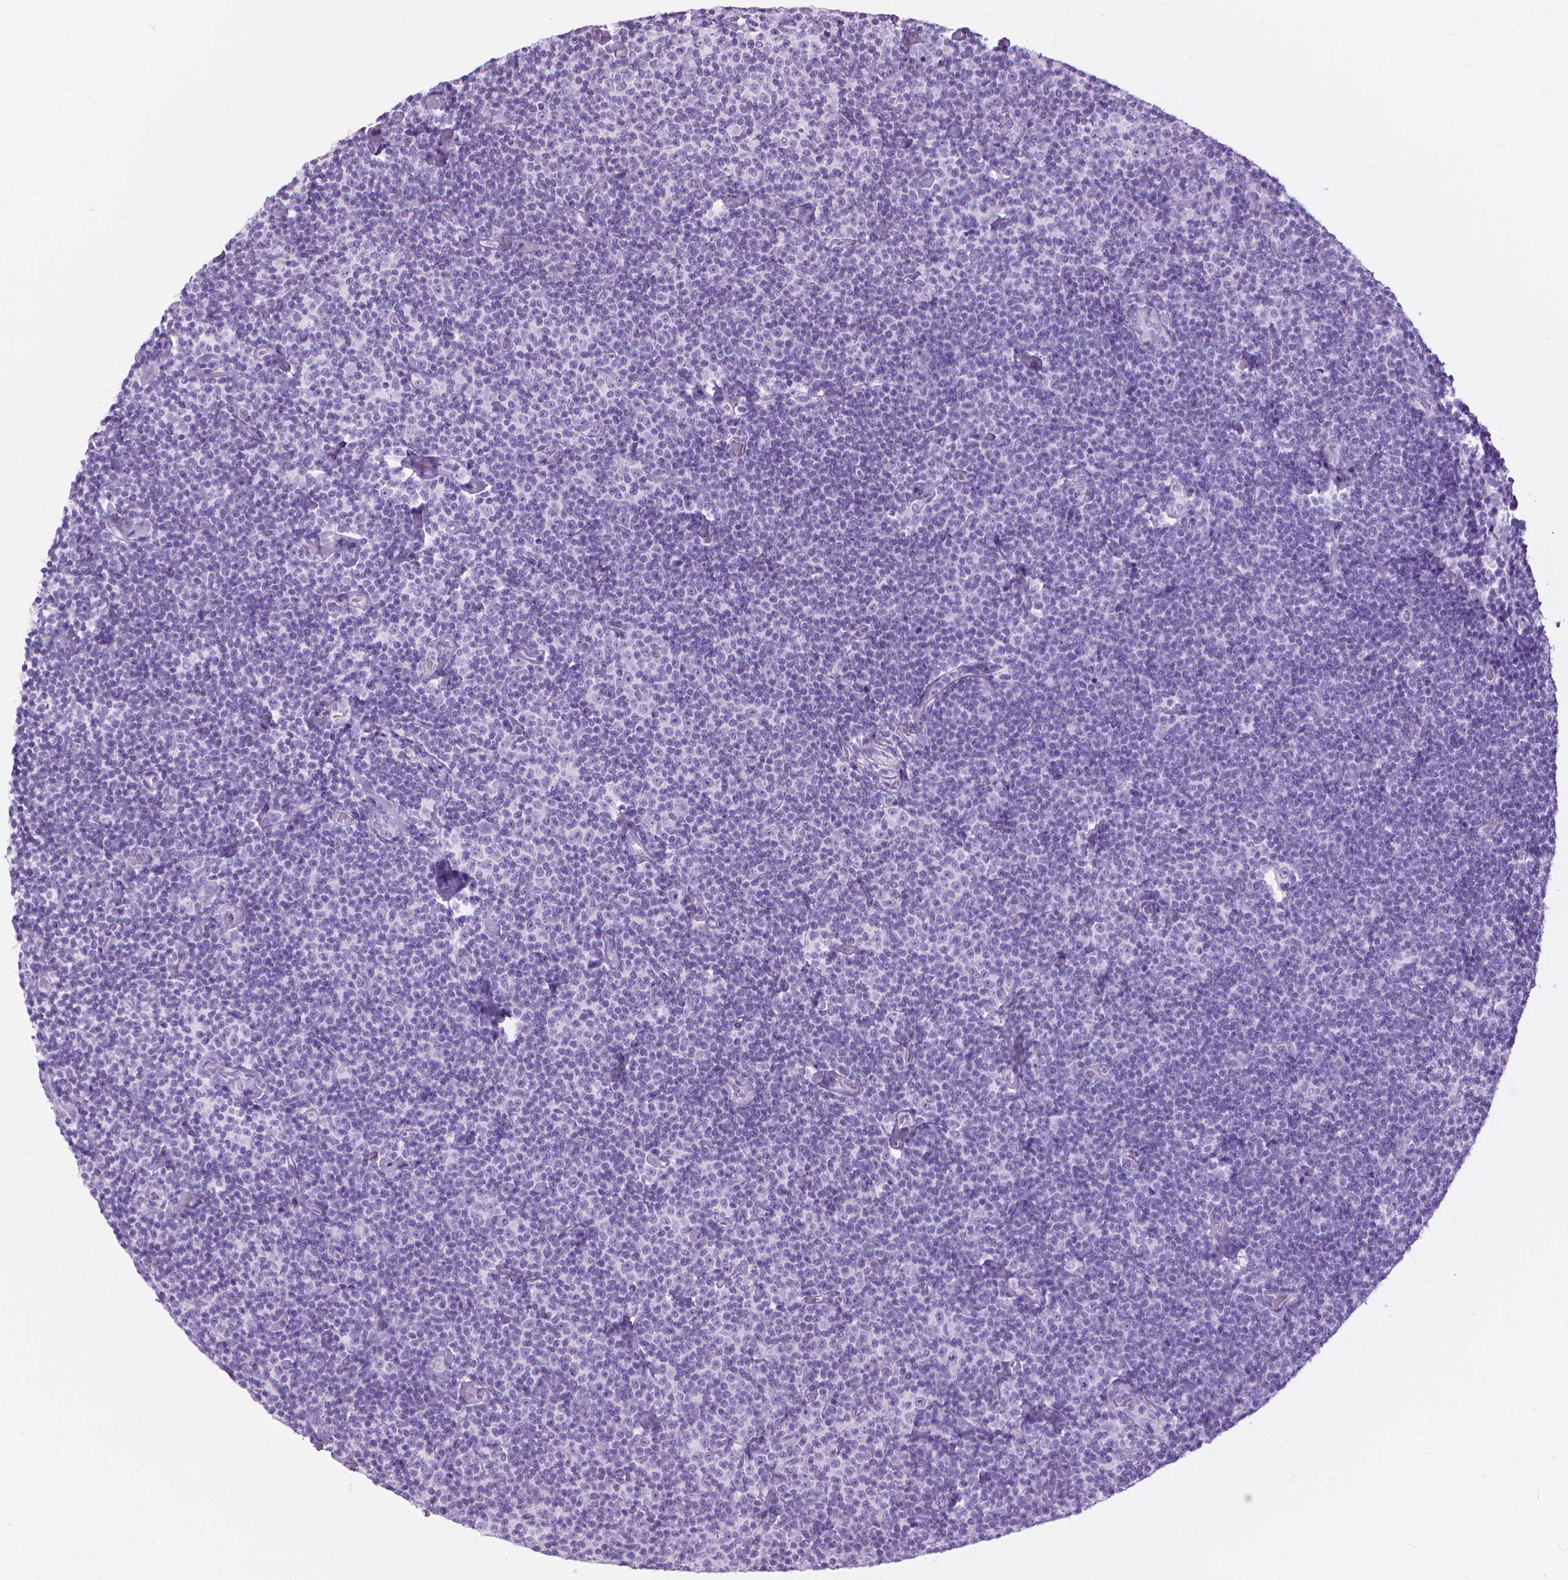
{"staining": {"intensity": "negative", "quantity": "none", "location": "none"}, "tissue": "lymphoma", "cell_type": "Tumor cells", "image_type": "cancer", "snomed": [{"axis": "morphology", "description": "Malignant lymphoma, non-Hodgkin's type, Low grade"}, {"axis": "topography", "description": "Lymph node"}], "caption": "This is an IHC micrograph of human lymphoma. There is no expression in tumor cells.", "gene": "HTR2B", "patient": {"sex": "male", "age": 81}}